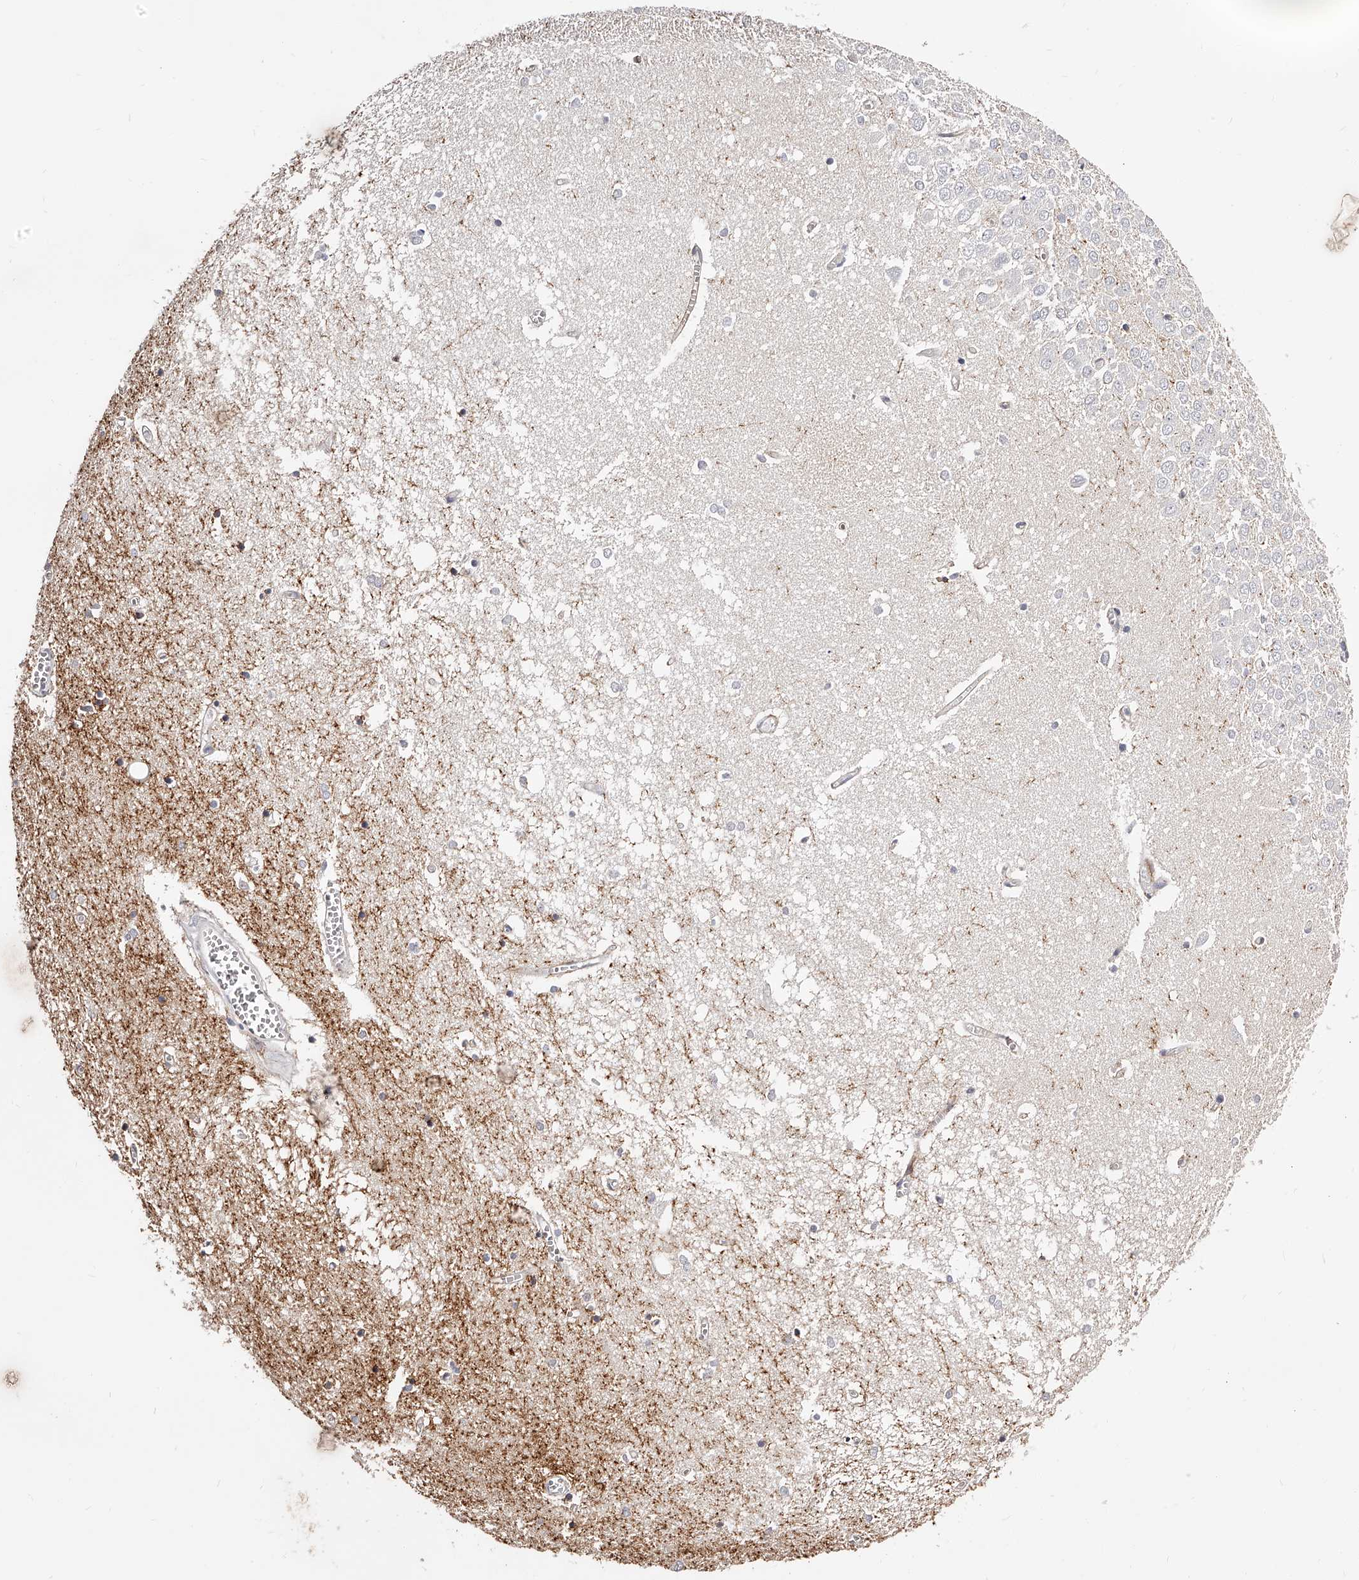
{"staining": {"intensity": "weak", "quantity": "<25%", "location": "cytoplasmic/membranous"}, "tissue": "hippocampus", "cell_type": "Glial cells", "image_type": "normal", "snomed": [{"axis": "morphology", "description": "Normal tissue, NOS"}, {"axis": "topography", "description": "Hippocampus"}], "caption": "This is an immunohistochemistry histopathology image of benign human hippocampus. There is no expression in glial cells.", "gene": "CD82", "patient": {"sex": "male", "age": 70}}